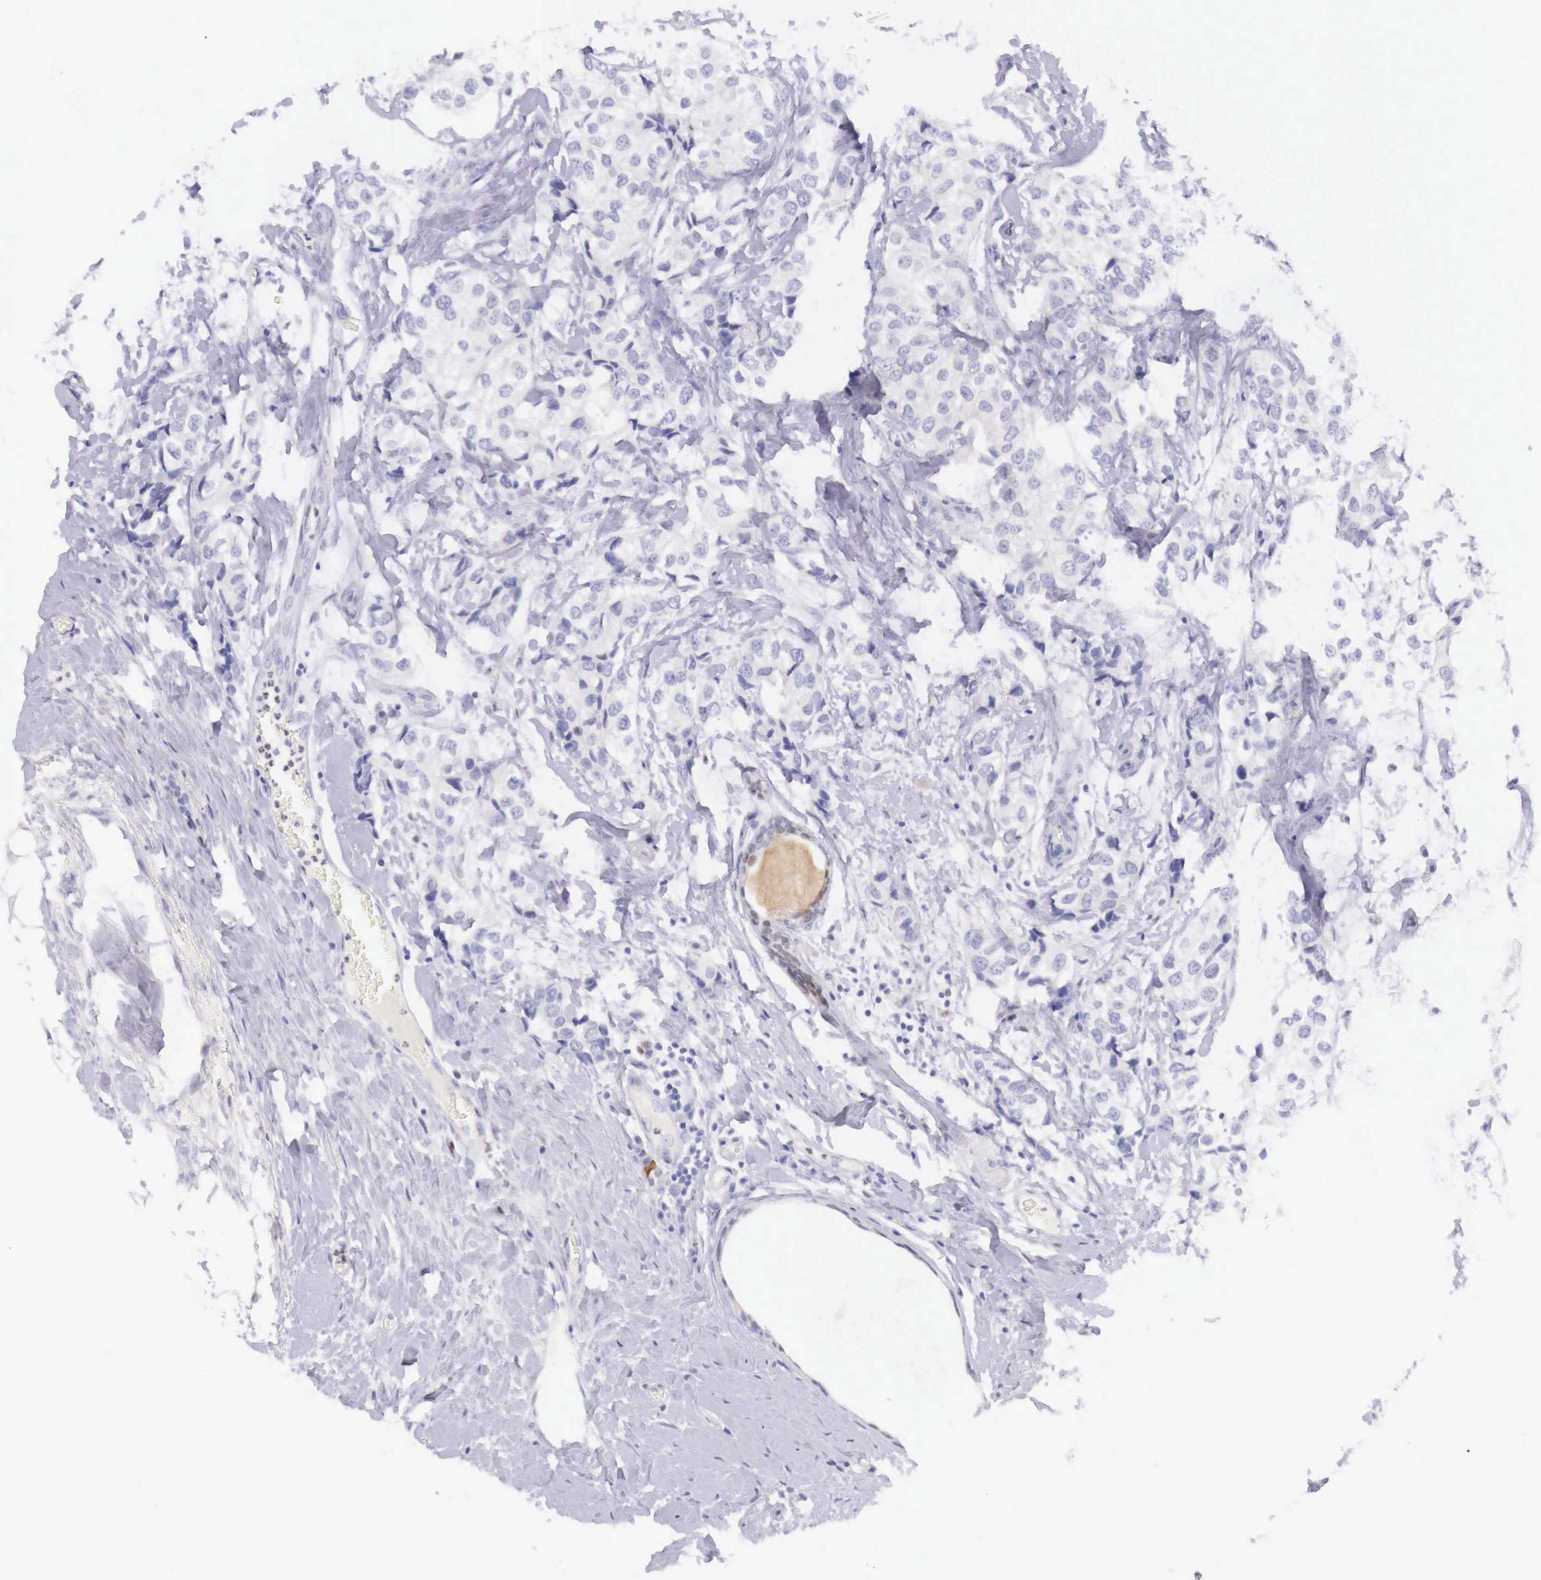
{"staining": {"intensity": "negative", "quantity": "none", "location": "none"}, "tissue": "breast cancer", "cell_type": "Tumor cells", "image_type": "cancer", "snomed": [{"axis": "morphology", "description": "Duct carcinoma"}, {"axis": "topography", "description": "Breast"}], "caption": "The histopathology image reveals no significant expression in tumor cells of breast invasive ductal carcinoma. The staining is performed using DAB (3,3'-diaminobenzidine) brown chromogen with nuclei counter-stained in using hematoxylin.", "gene": "BCL6", "patient": {"sex": "female", "age": 68}}